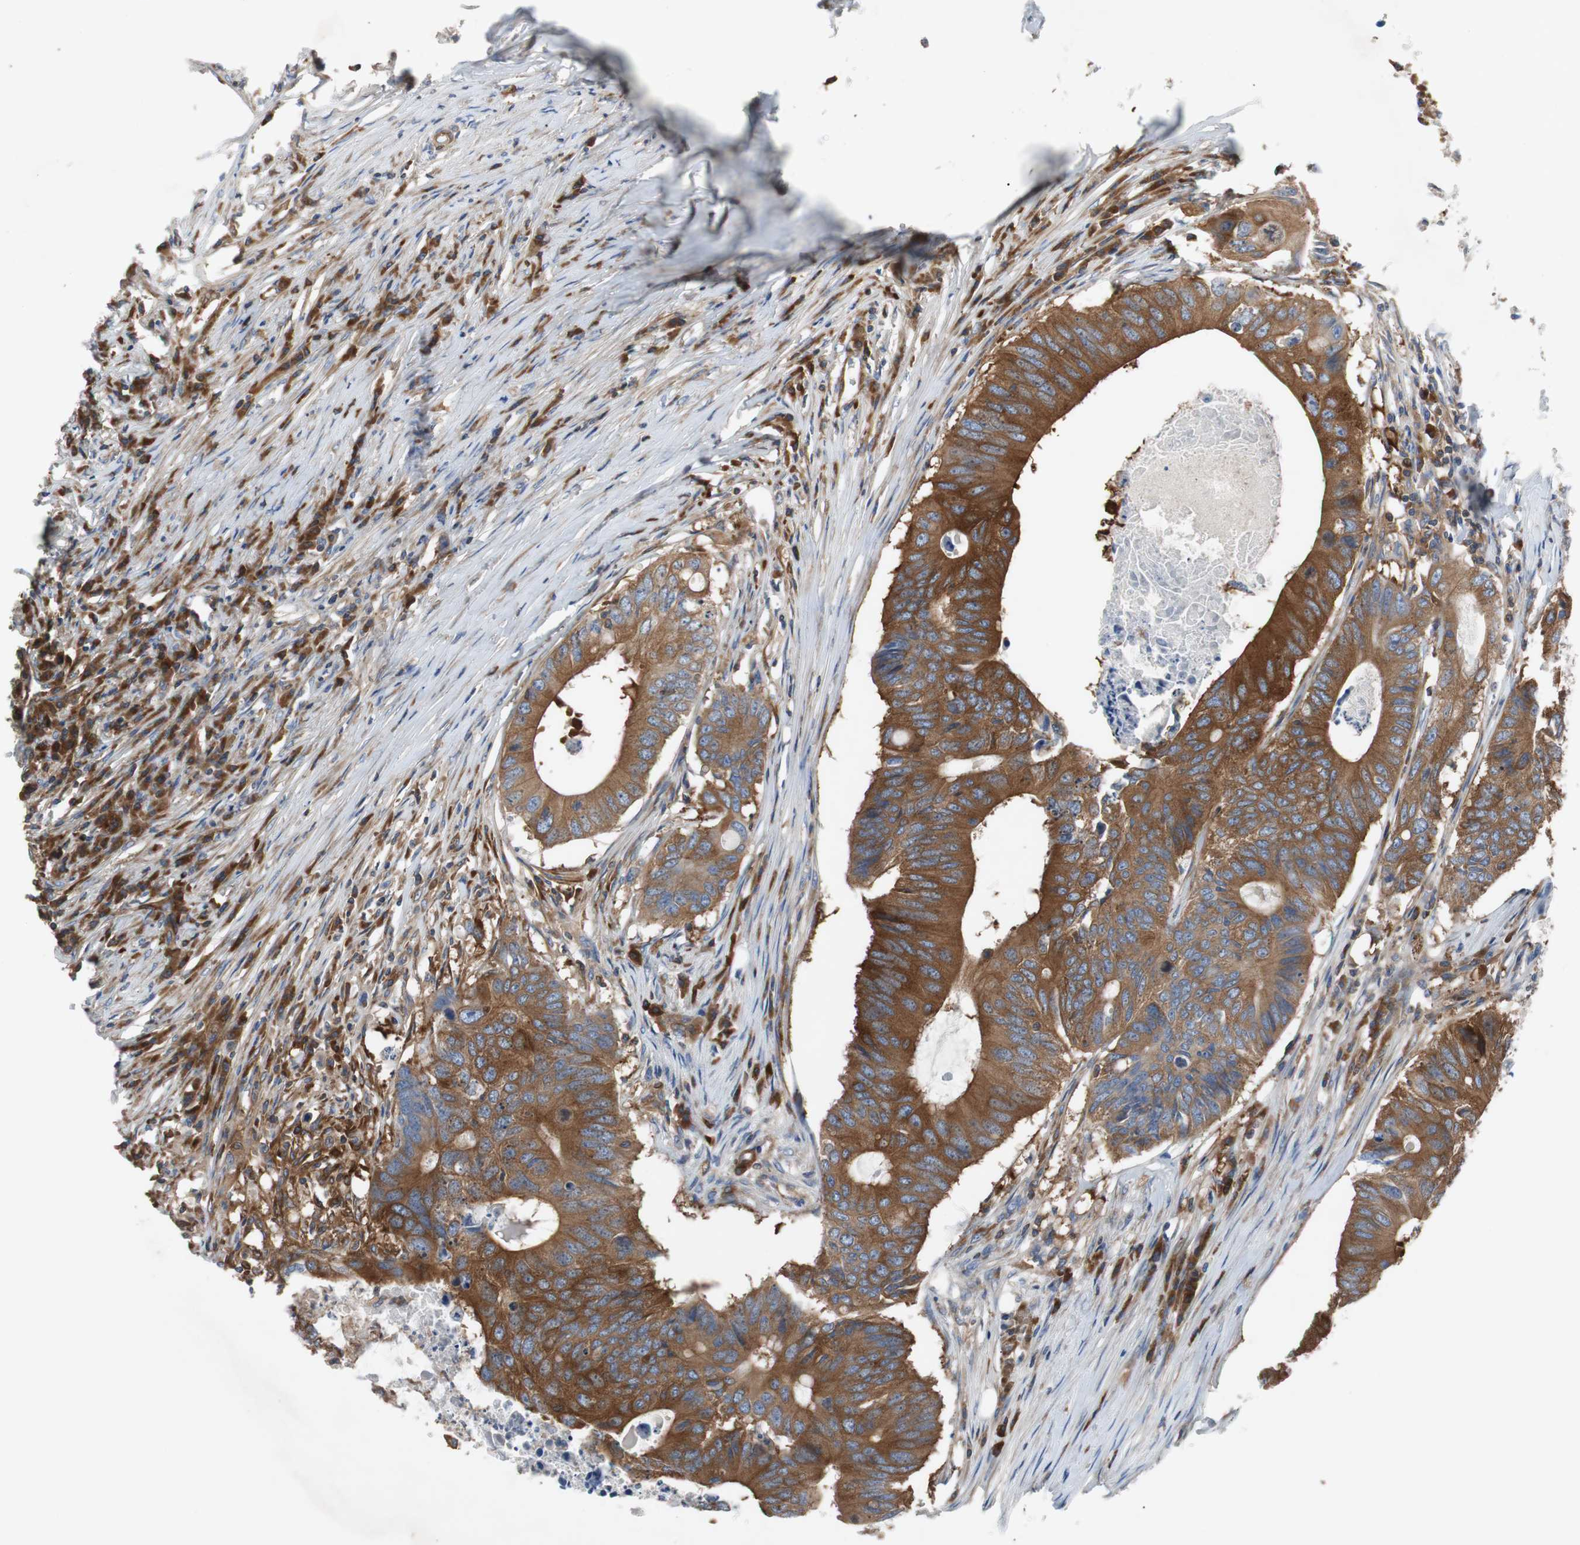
{"staining": {"intensity": "strong", "quantity": ">75%", "location": "cytoplasmic/membranous"}, "tissue": "colorectal cancer", "cell_type": "Tumor cells", "image_type": "cancer", "snomed": [{"axis": "morphology", "description": "Adenocarcinoma, NOS"}, {"axis": "topography", "description": "Colon"}], "caption": "Protein analysis of adenocarcinoma (colorectal) tissue displays strong cytoplasmic/membranous expression in approximately >75% of tumor cells.", "gene": "GYS1", "patient": {"sex": "male", "age": 71}}